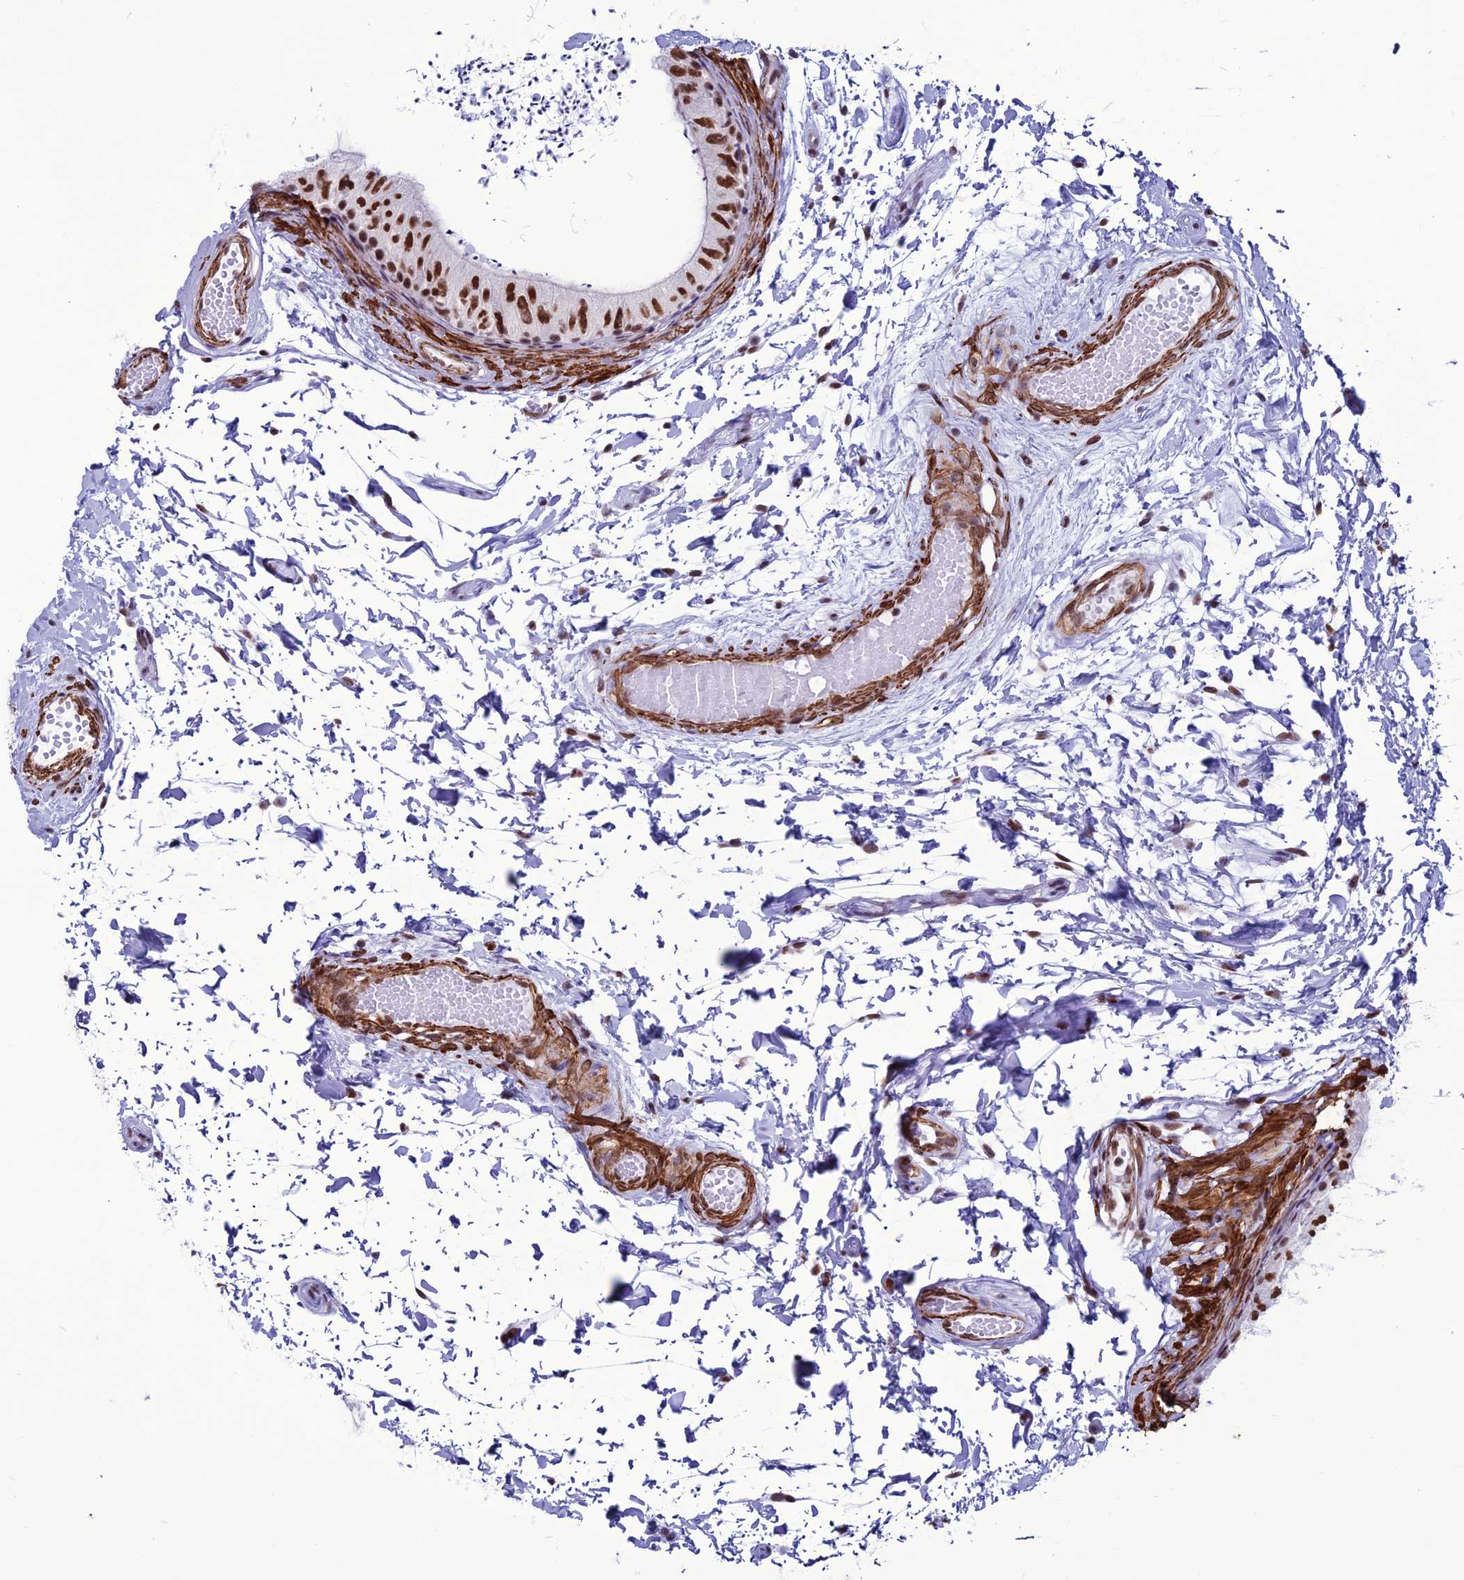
{"staining": {"intensity": "strong", "quantity": ">75%", "location": "nuclear"}, "tissue": "epididymis", "cell_type": "Glandular cells", "image_type": "normal", "snomed": [{"axis": "morphology", "description": "Normal tissue, NOS"}, {"axis": "topography", "description": "Epididymis"}], "caption": "Immunohistochemistry (IHC) photomicrograph of benign epididymis stained for a protein (brown), which demonstrates high levels of strong nuclear staining in about >75% of glandular cells.", "gene": "U2AF1", "patient": {"sex": "male", "age": 50}}